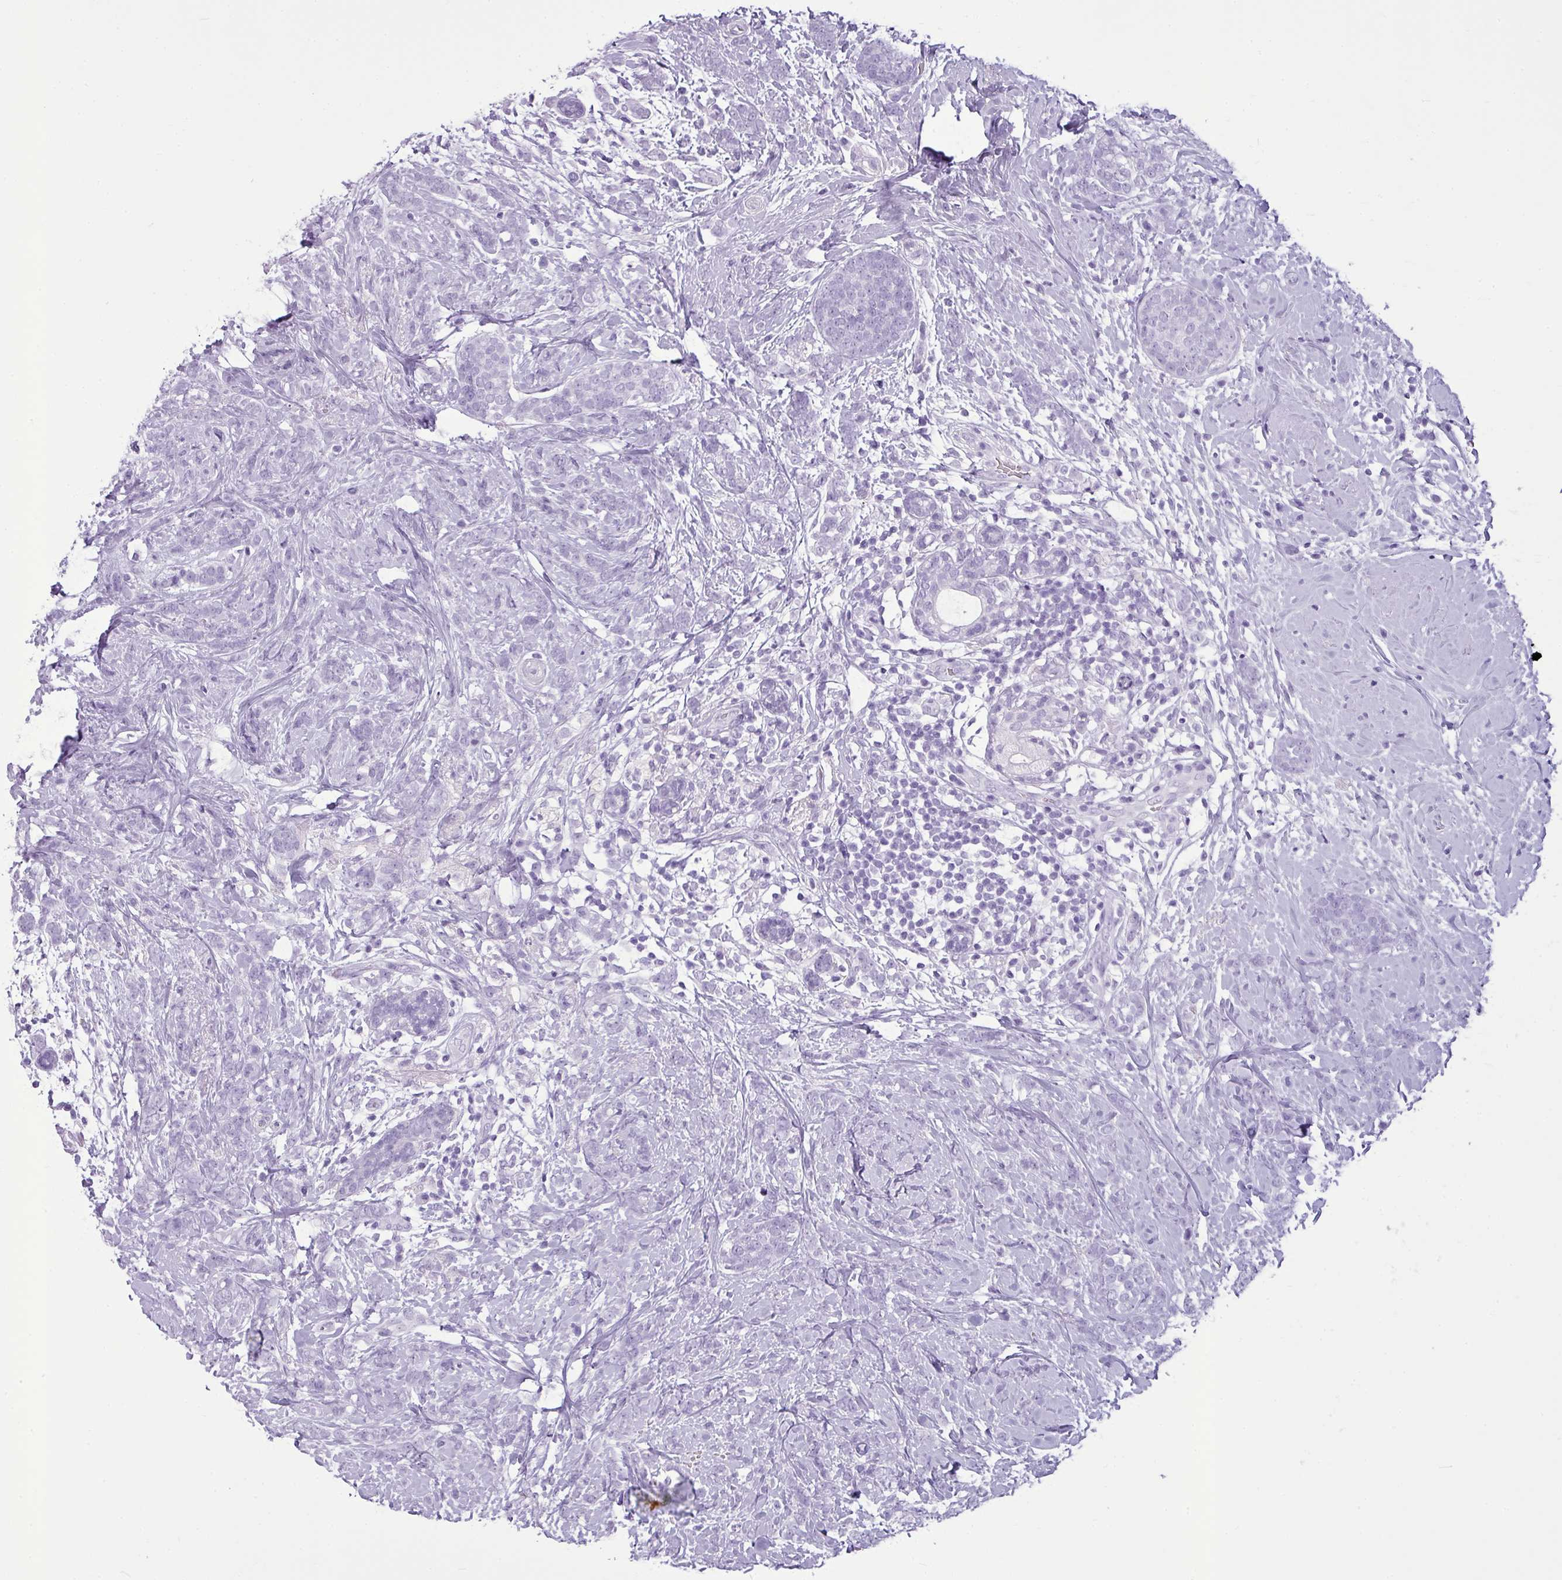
{"staining": {"intensity": "negative", "quantity": "none", "location": "none"}, "tissue": "breast cancer", "cell_type": "Tumor cells", "image_type": "cancer", "snomed": [{"axis": "morphology", "description": "Lobular carcinoma"}, {"axis": "topography", "description": "Breast"}], "caption": "Immunohistochemistry (IHC) of human lobular carcinoma (breast) displays no positivity in tumor cells.", "gene": "AMY1B", "patient": {"sex": "female", "age": 58}}